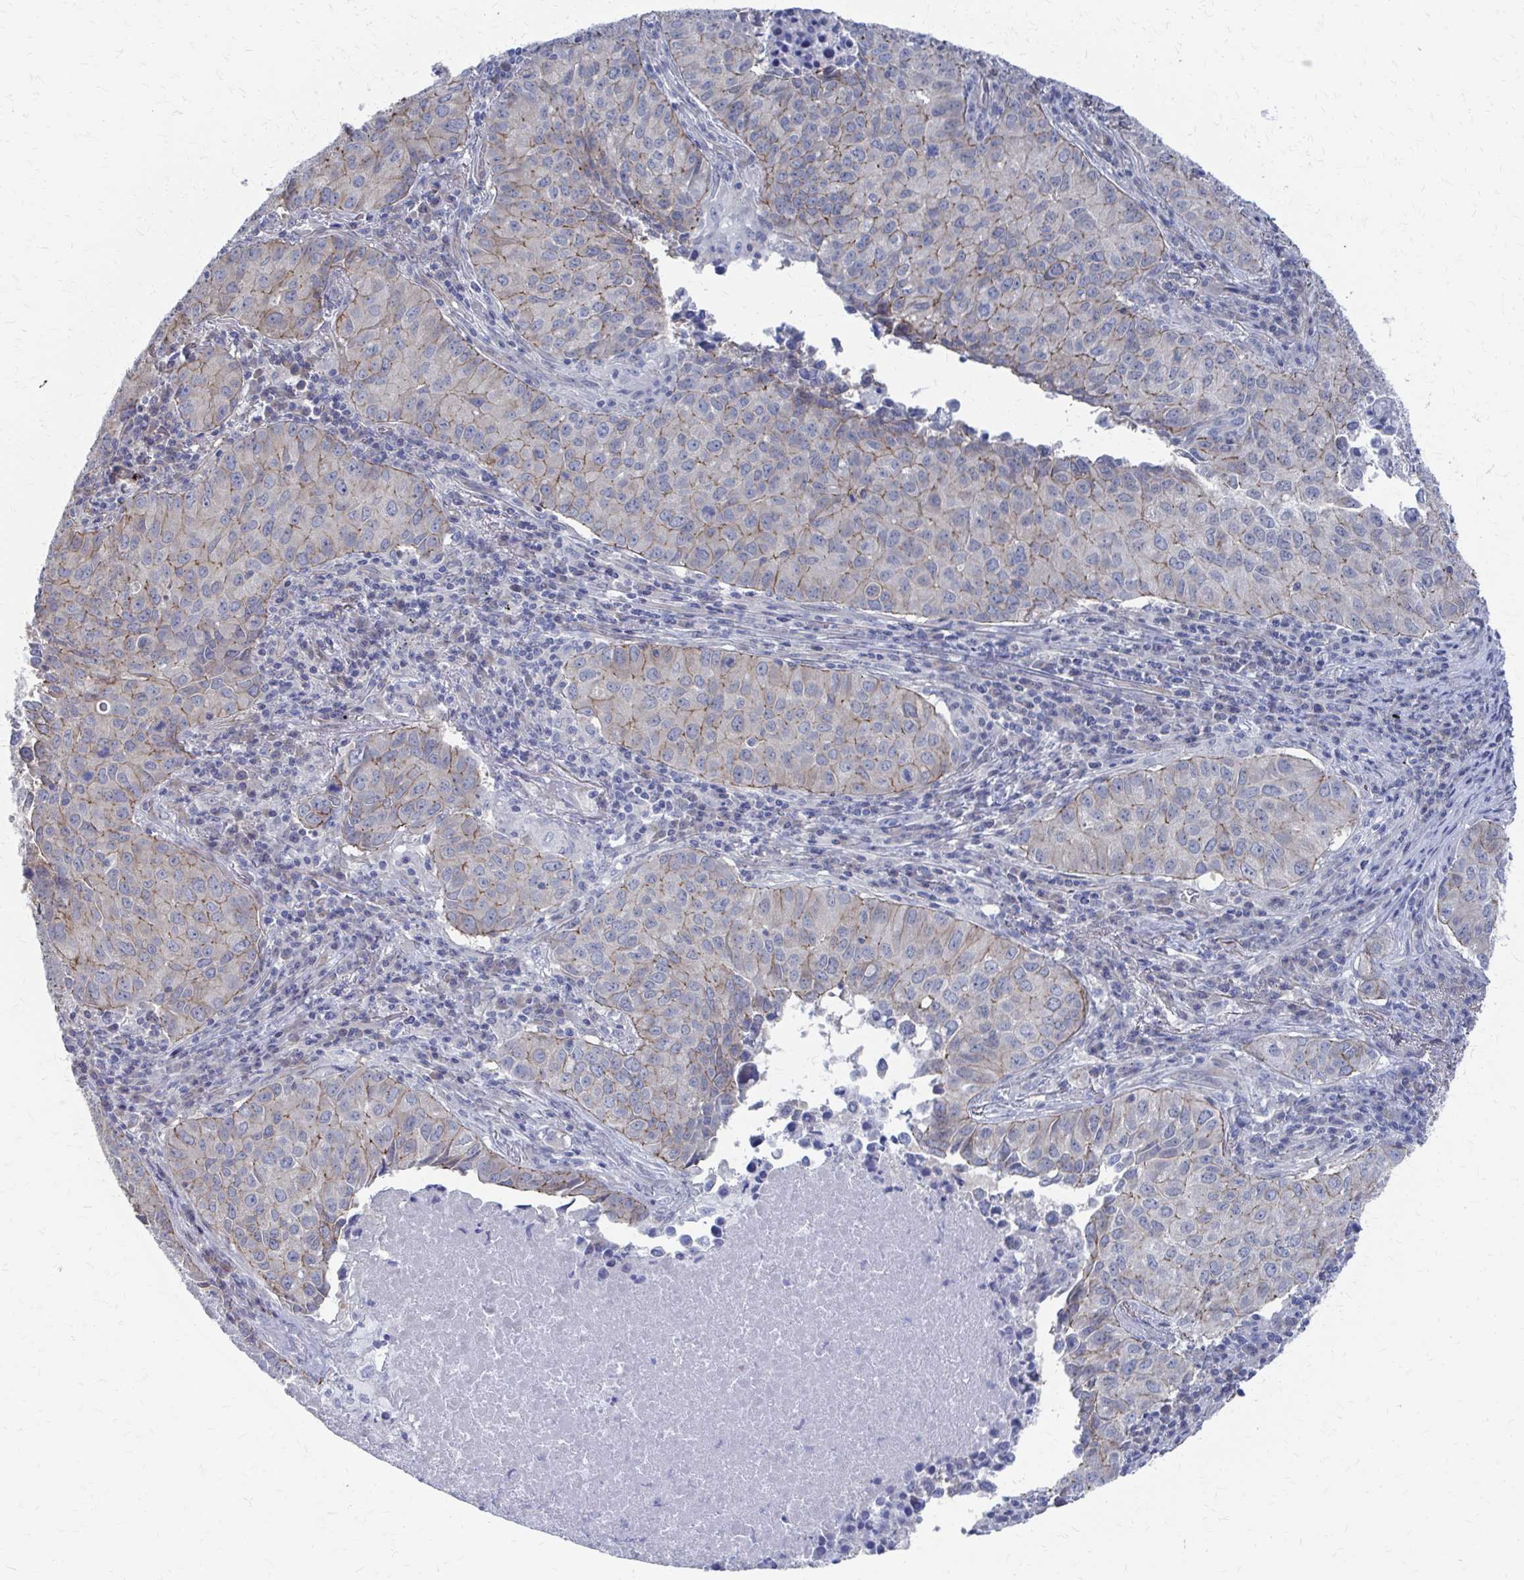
{"staining": {"intensity": "weak", "quantity": "25%-75%", "location": "cytoplasmic/membranous"}, "tissue": "lung cancer", "cell_type": "Tumor cells", "image_type": "cancer", "snomed": [{"axis": "morphology", "description": "Adenocarcinoma, NOS"}, {"axis": "topography", "description": "Lung"}], "caption": "High-magnification brightfield microscopy of lung cancer (adenocarcinoma) stained with DAB (3,3'-diaminobenzidine) (brown) and counterstained with hematoxylin (blue). tumor cells exhibit weak cytoplasmic/membranous expression is seen in approximately25%-75% of cells.", "gene": "PLEKHG7", "patient": {"sex": "female", "age": 50}}